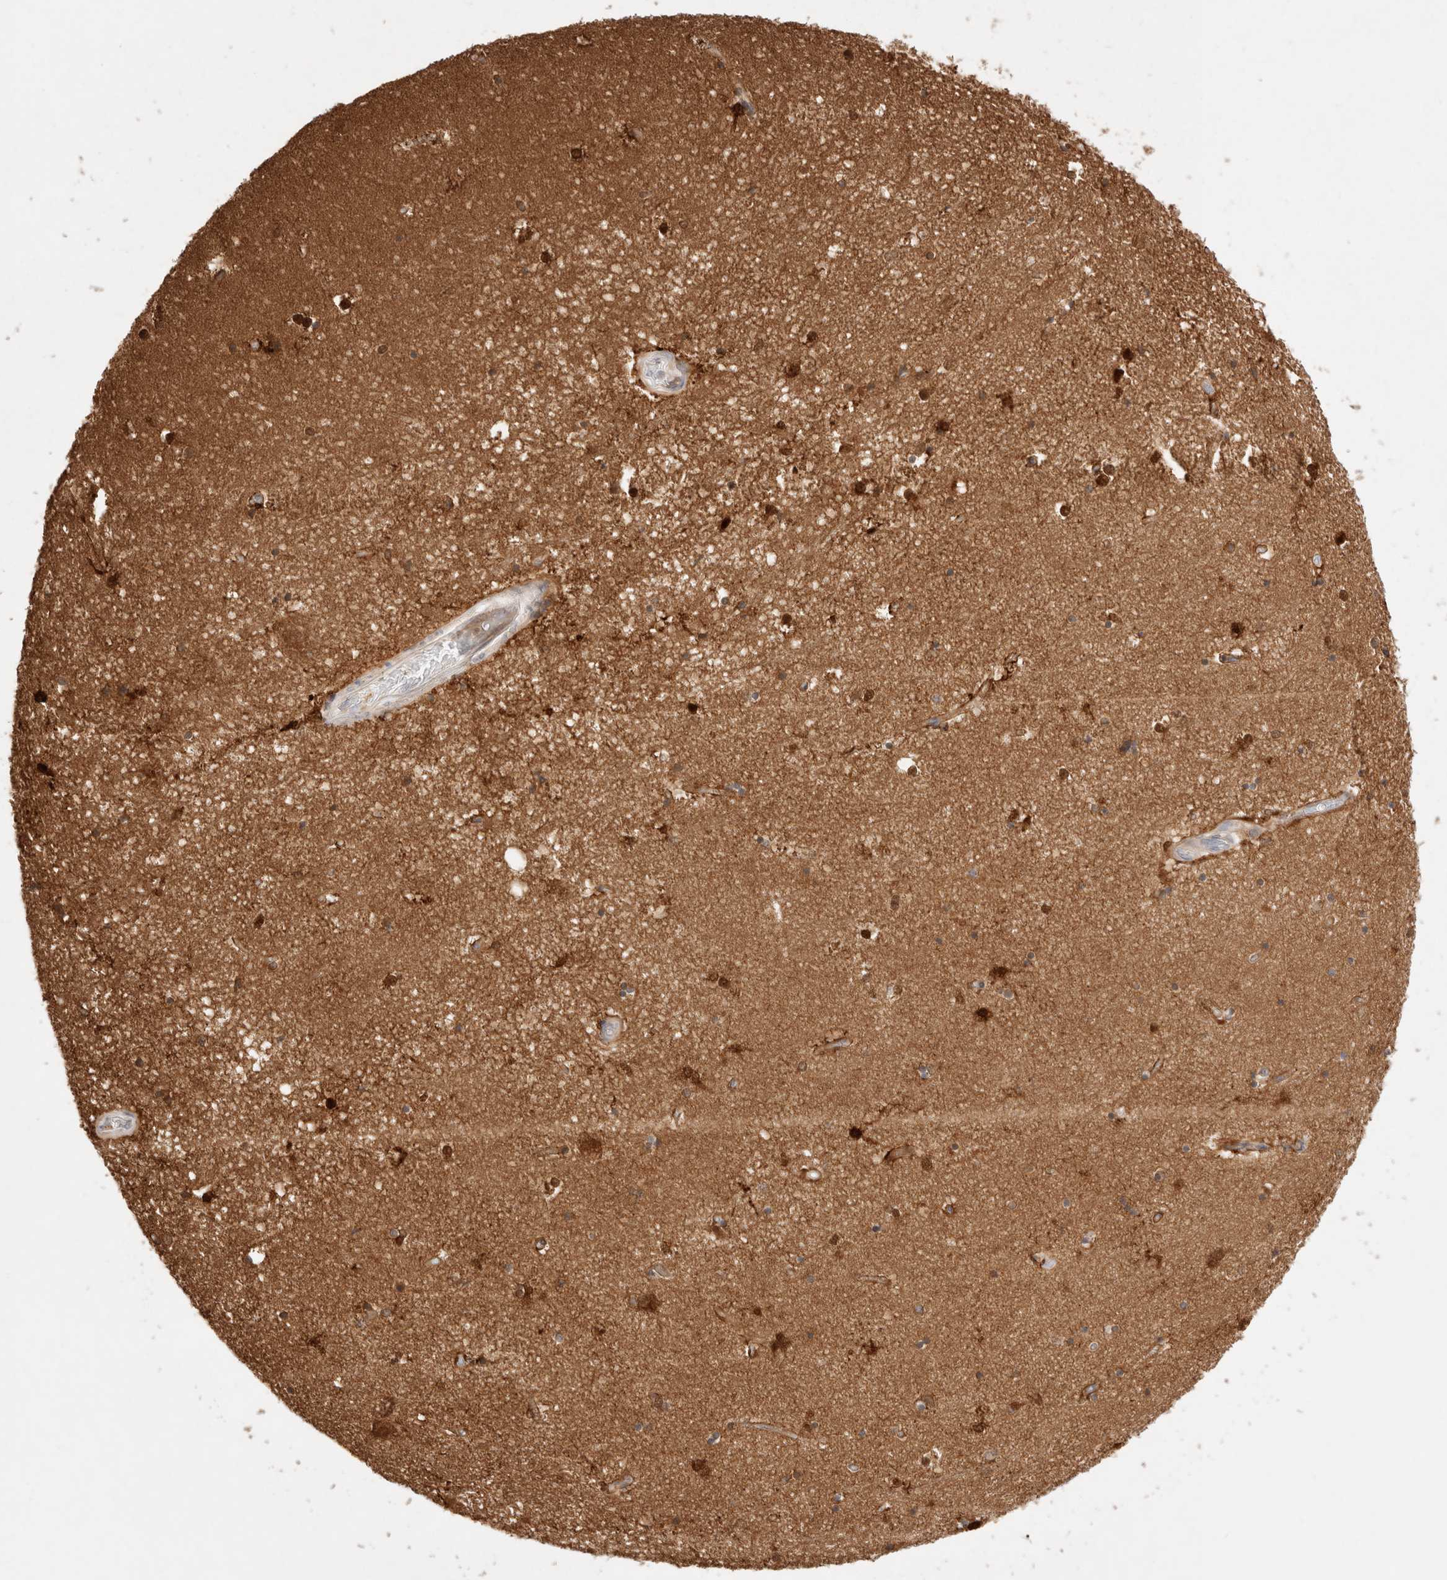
{"staining": {"intensity": "strong", "quantity": "25%-75%", "location": "cytoplasmic/membranous,nuclear"}, "tissue": "hippocampus", "cell_type": "Glial cells", "image_type": "normal", "snomed": [{"axis": "morphology", "description": "Normal tissue, NOS"}, {"axis": "topography", "description": "Hippocampus"}], "caption": "Normal hippocampus shows strong cytoplasmic/membranous,nuclear staining in about 25%-75% of glial cells, visualized by immunohistochemistry.", "gene": "STARD10", "patient": {"sex": "male", "age": 45}}